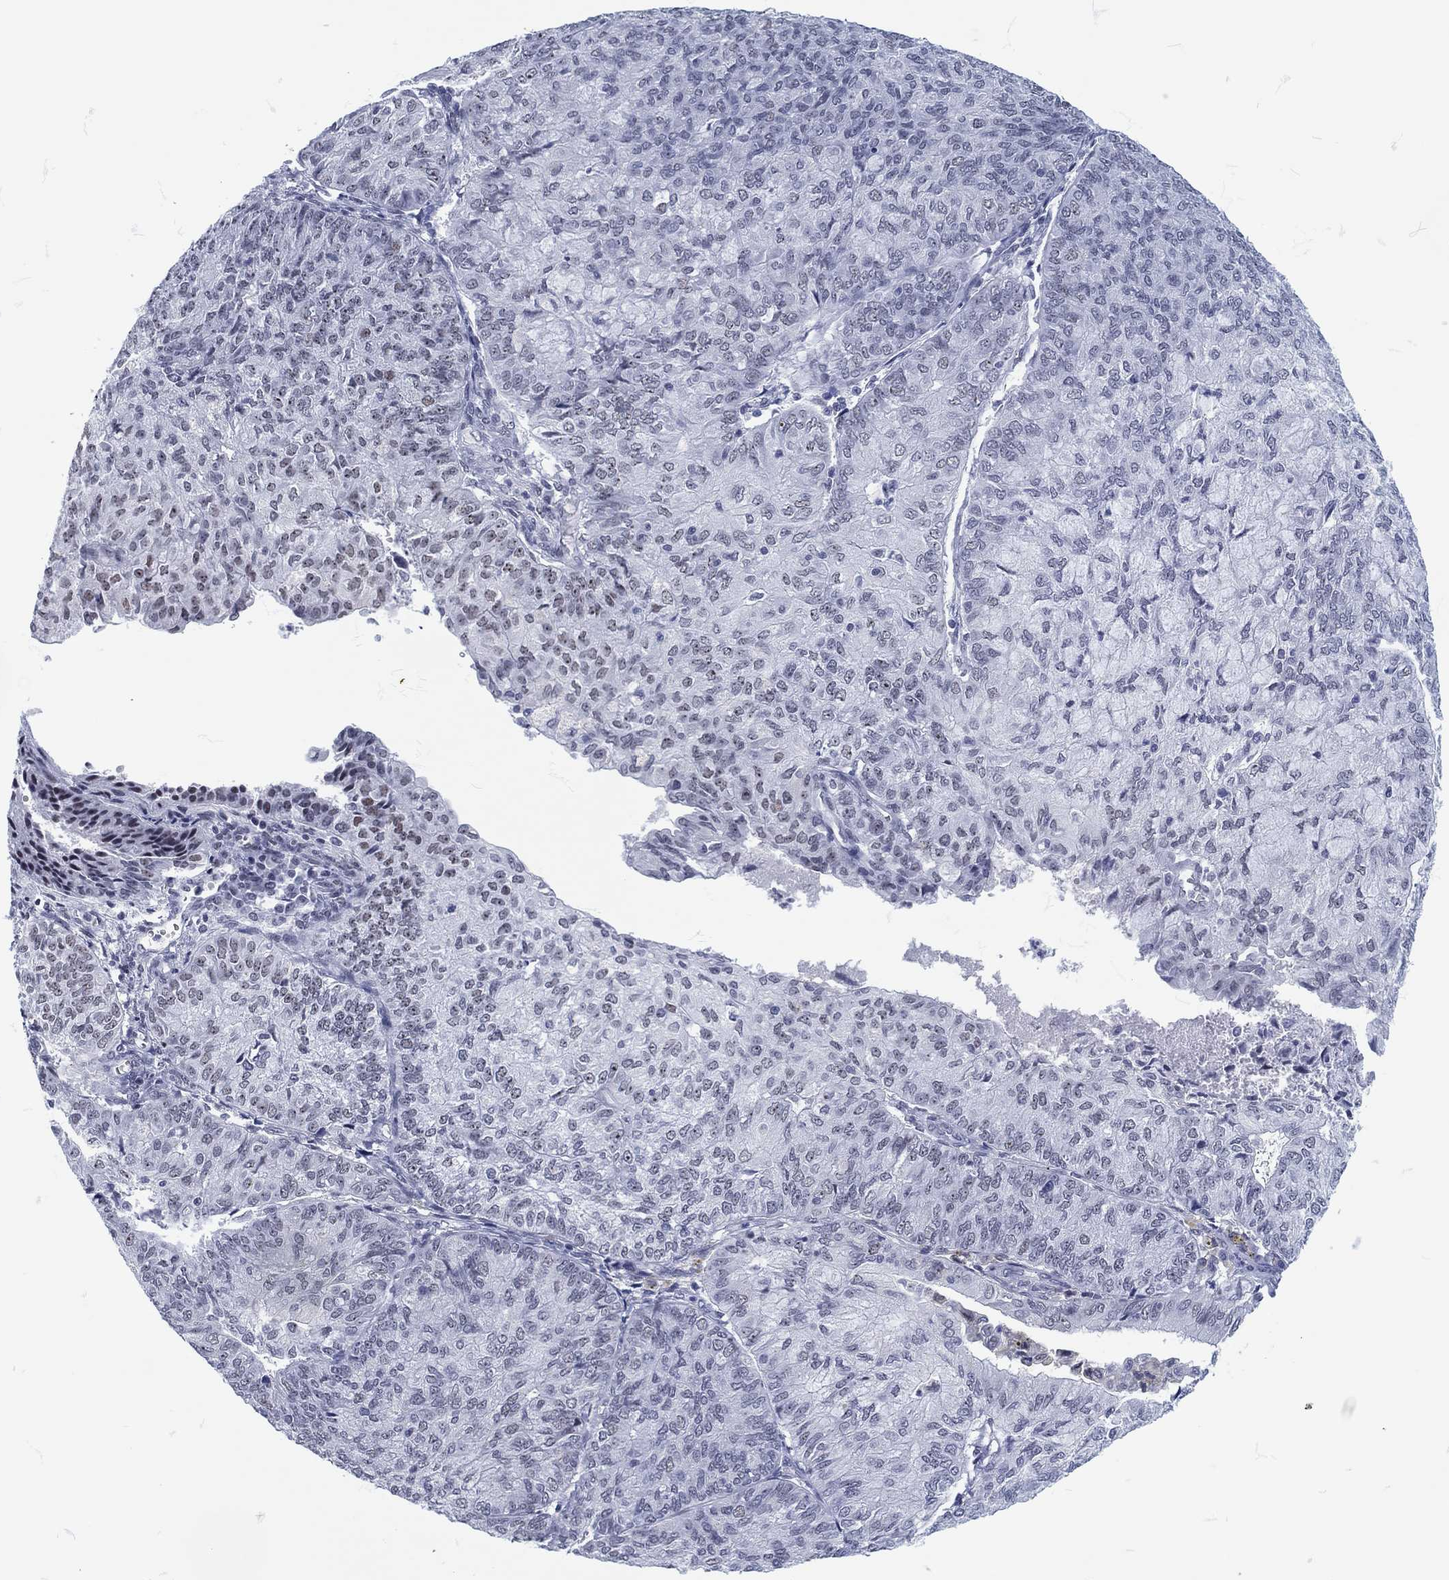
{"staining": {"intensity": "negative", "quantity": "none", "location": "none"}, "tissue": "endometrial cancer", "cell_type": "Tumor cells", "image_type": "cancer", "snomed": [{"axis": "morphology", "description": "Adenocarcinoma, NOS"}, {"axis": "topography", "description": "Endometrium"}], "caption": "Image shows no significant protein staining in tumor cells of adenocarcinoma (endometrial).", "gene": "MAPK8IP1", "patient": {"sex": "female", "age": 82}}